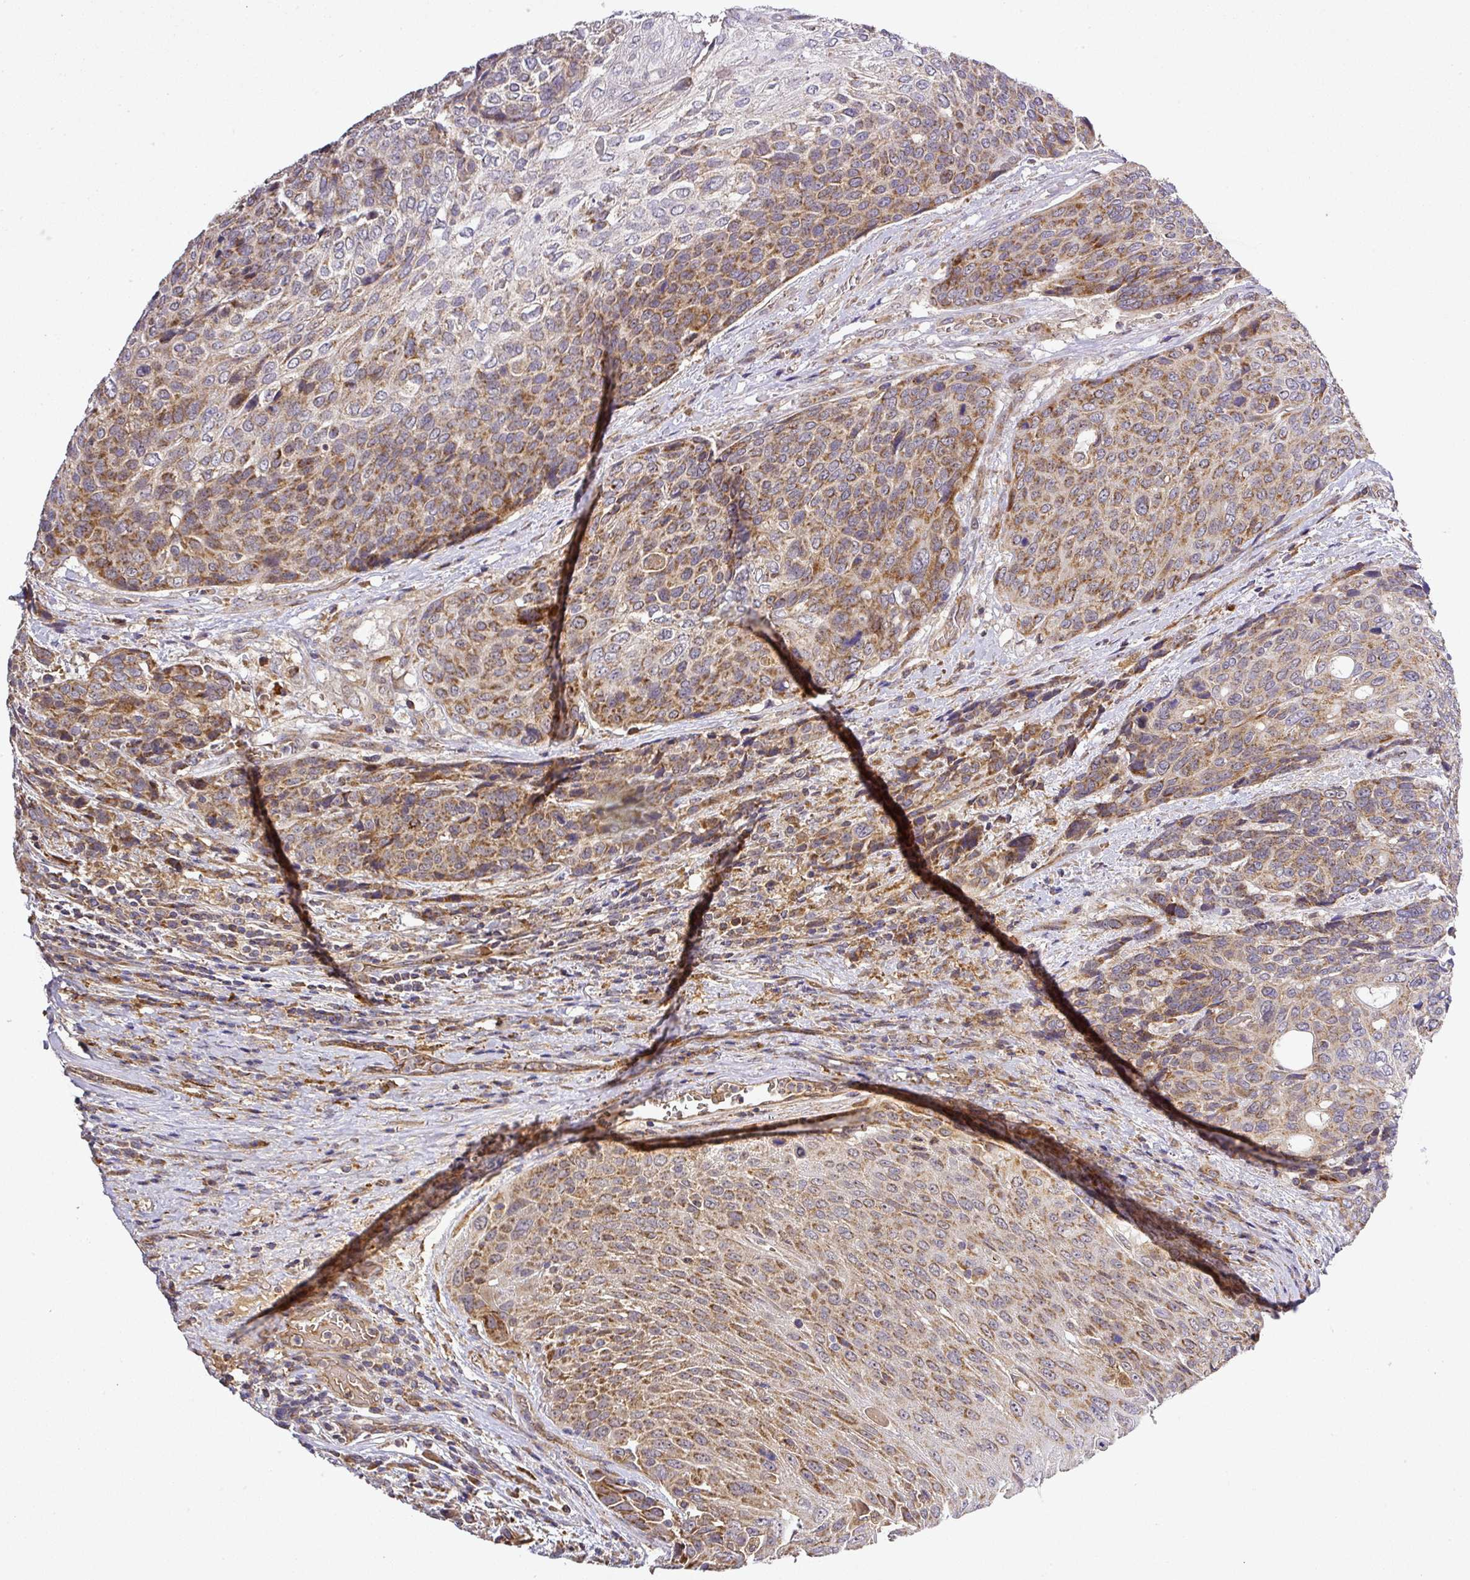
{"staining": {"intensity": "moderate", "quantity": ">75%", "location": "cytoplasmic/membranous"}, "tissue": "urothelial cancer", "cell_type": "Tumor cells", "image_type": "cancer", "snomed": [{"axis": "morphology", "description": "Urothelial carcinoma, High grade"}, {"axis": "topography", "description": "Urinary bladder"}], "caption": "Protein expression analysis of urothelial cancer displays moderate cytoplasmic/membranous positivity in approximately >75% of tumor cells.", "gene": "ZNF513", "patient": {"sex": "female", "age": 70}}